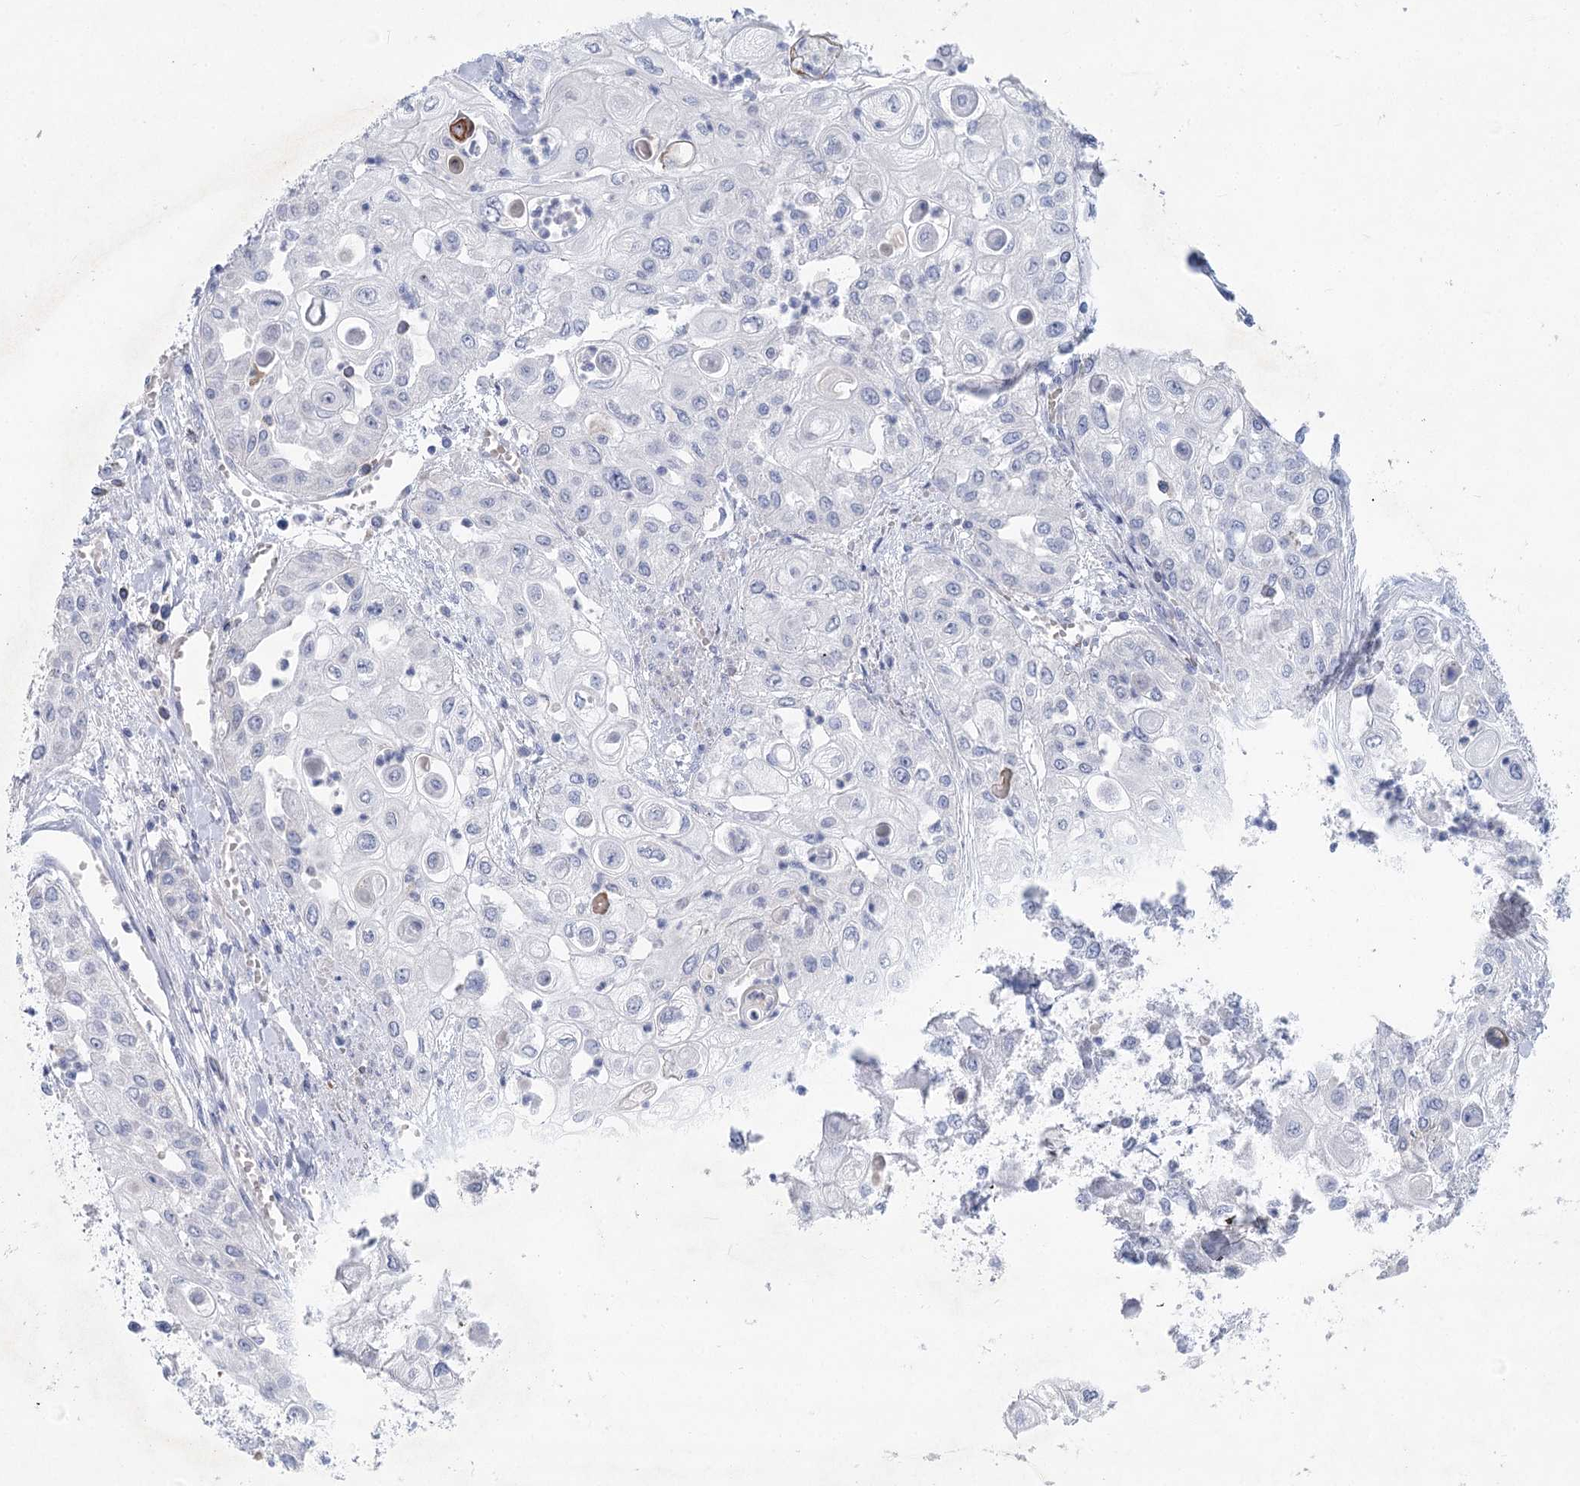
{"staining": {"intensity": "negative", "quantity": "none", "location": "none"}, "tissue": "urothelial cancer", "cell_type": "Tumor cells", "image_type": "cancer", "snomed": [{"axis": "morphology", "description": "Urothelial carcinoma, High grade"}, {"axis": "topography", "description": "Urinary bladder"}], "caption": "Tumor cells are negative for brown protein staining in high-grade urothelial carcinoma.", "gene": "WDR74", "patient": {"sex": "female", "age": 79}}